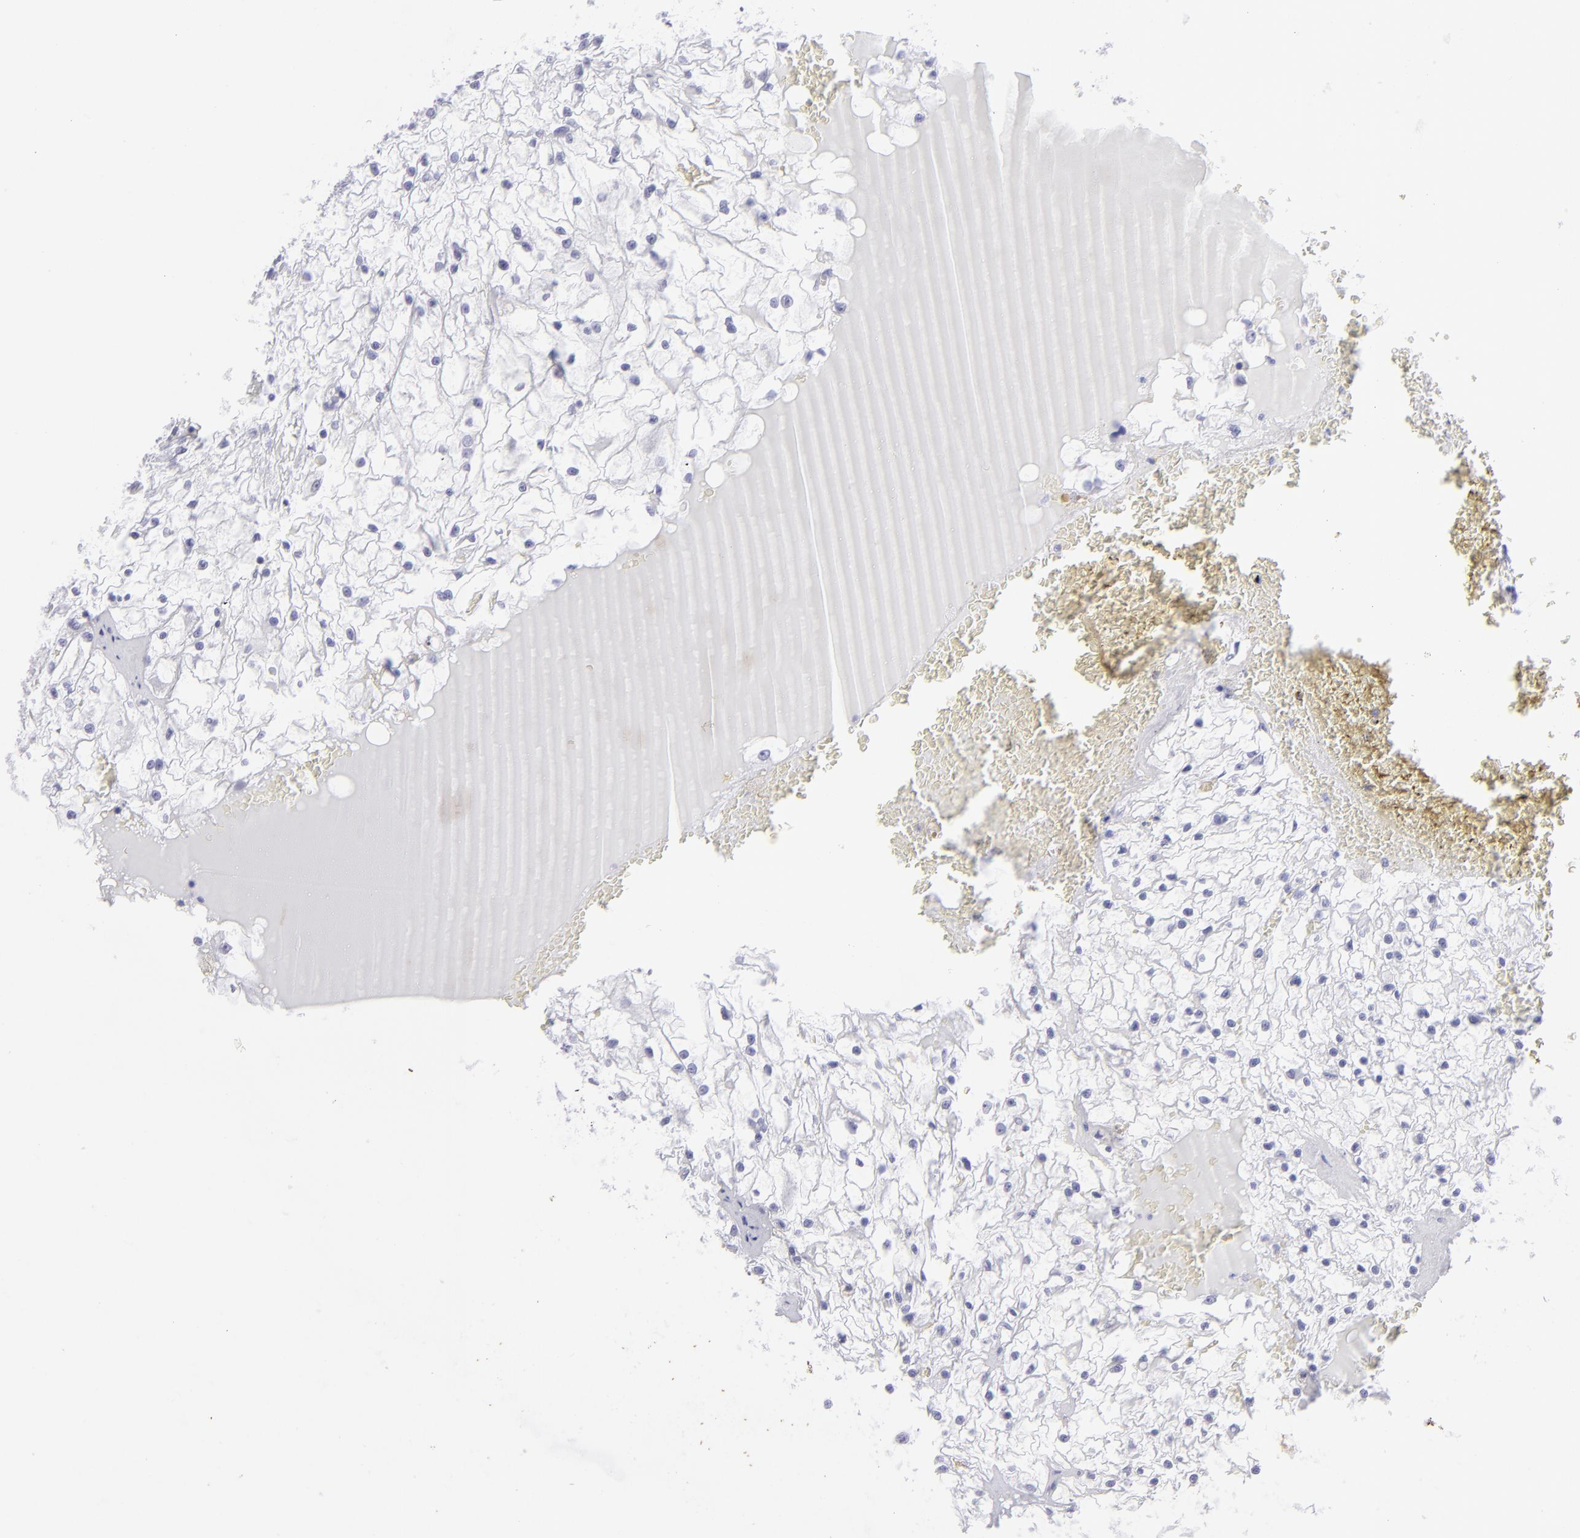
{"staining": {"intensity": "negative", "quantity": "none", "location": "none"}, "tissue": "renal cancer", "cell_type": "Tumor cells", "image_type": "cancer", "snomed": [{"axis": "morphology", "description": "Adenocarcinoma, NOS"}, {"axis": "topography", "description": "Kidney"}], "caption": "IHC of renal adenocarcinoma shows no staining in tumor cells.", "gene": "SLC1A2", "patient": {"sex": "male", "age": 61}}